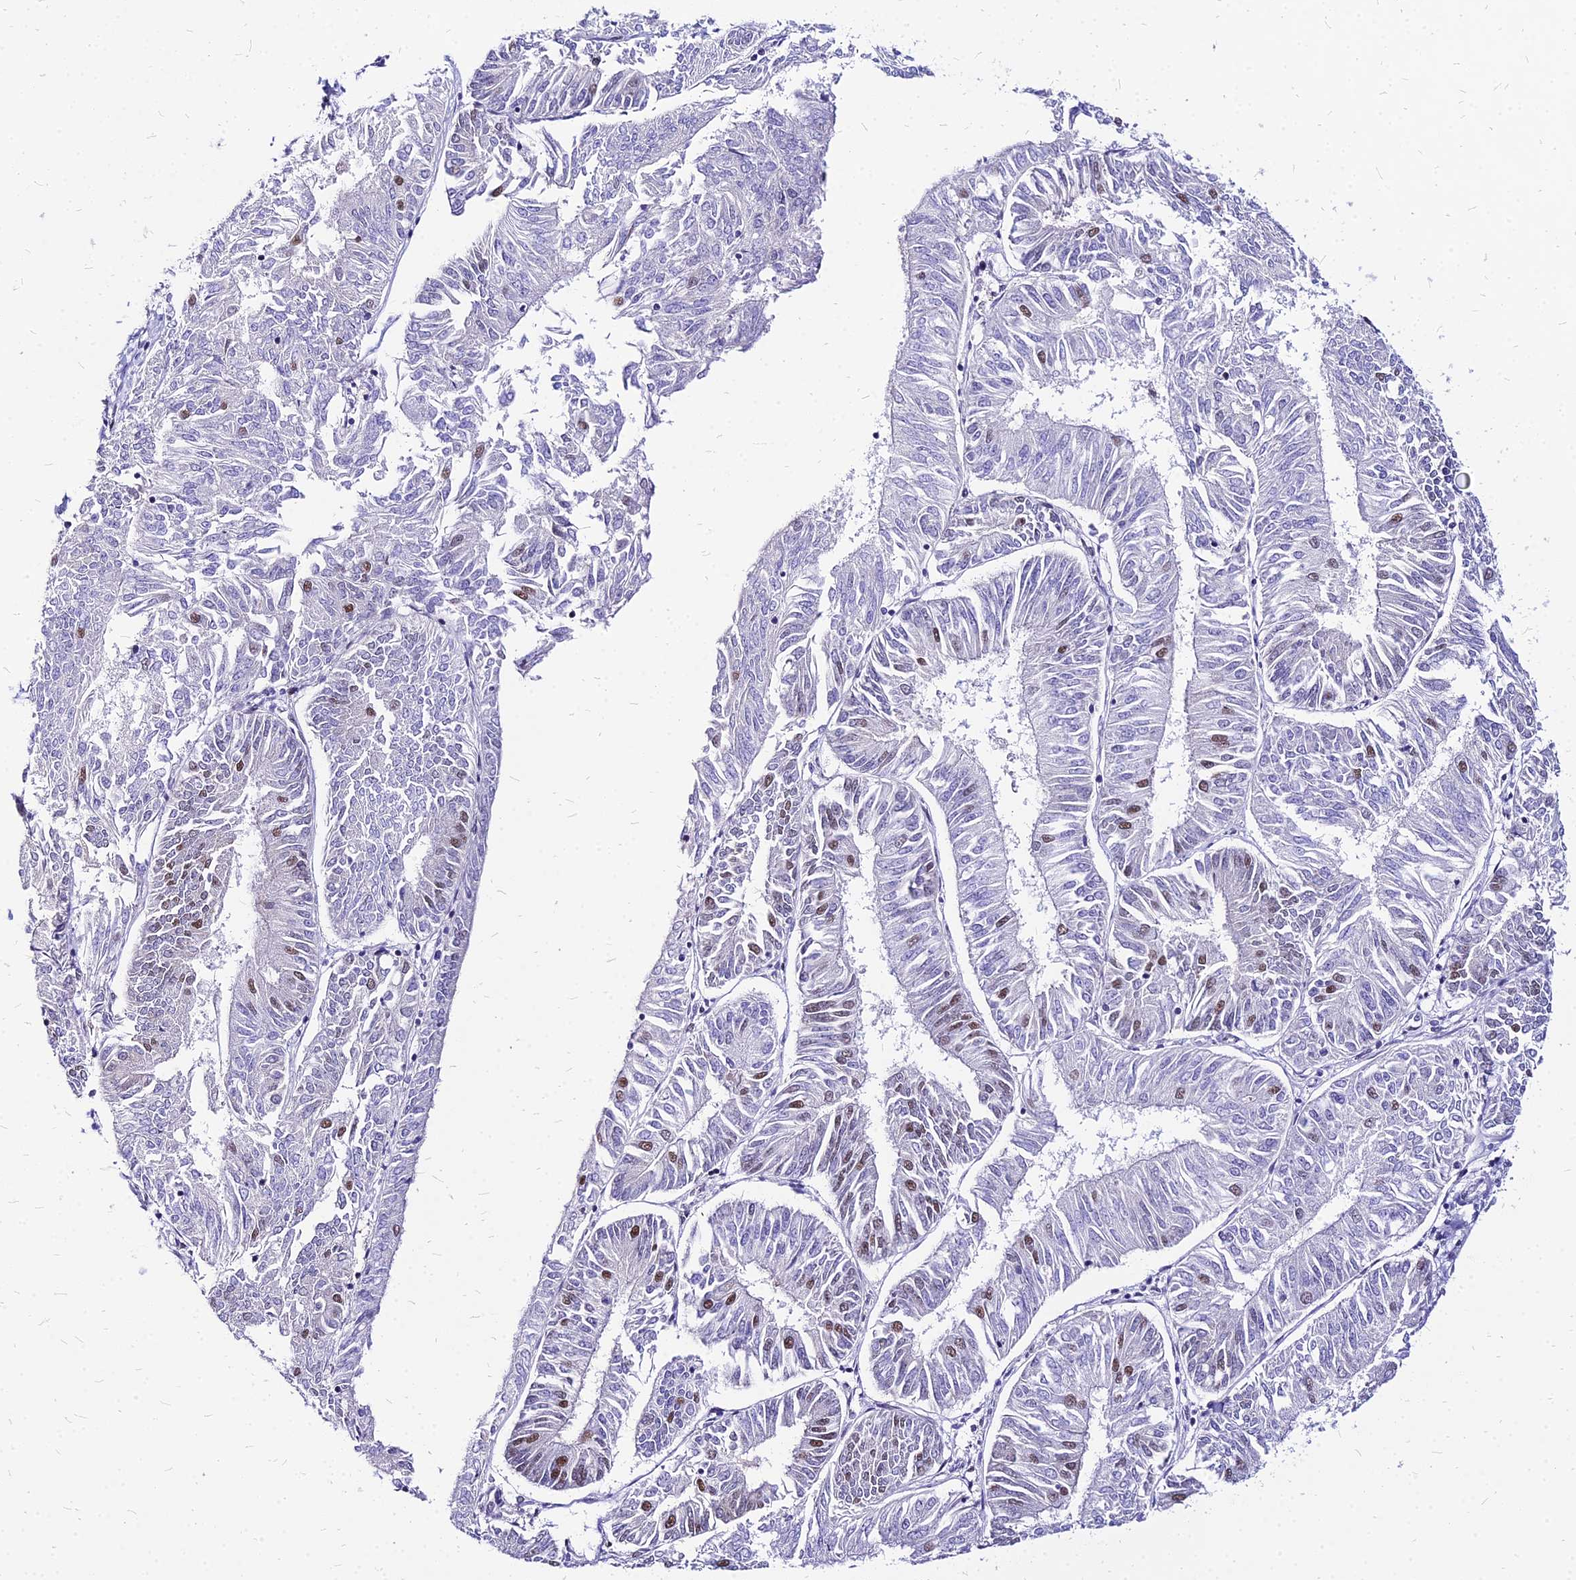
{"staining": {"intensity": "moderate", "quantity": "25%-75%", "location": "nuclear"}, "tissue": "endometrial cancer", "cell_type": "Tumor cells", "image_type": "cancer", "snomed": [{"axis": "morphology", "description": "Adenocarcinoma, NOS"}, {"axis": "topography", "description": "Endometrium"}], "caption": "Adenocarcinoma (endometrial) tissue displays moderate nuclear expression in approximately 25%-75% of tumor cells, visualized by immunohistochemistry. The staining was performed using DAB to visualize the protein expression in brown, while the nuclei were stained in blue with hematoxylin (Magnification: 20x).", "gene": "FDX2", "patient": {"sex": "female", "age": 58}}